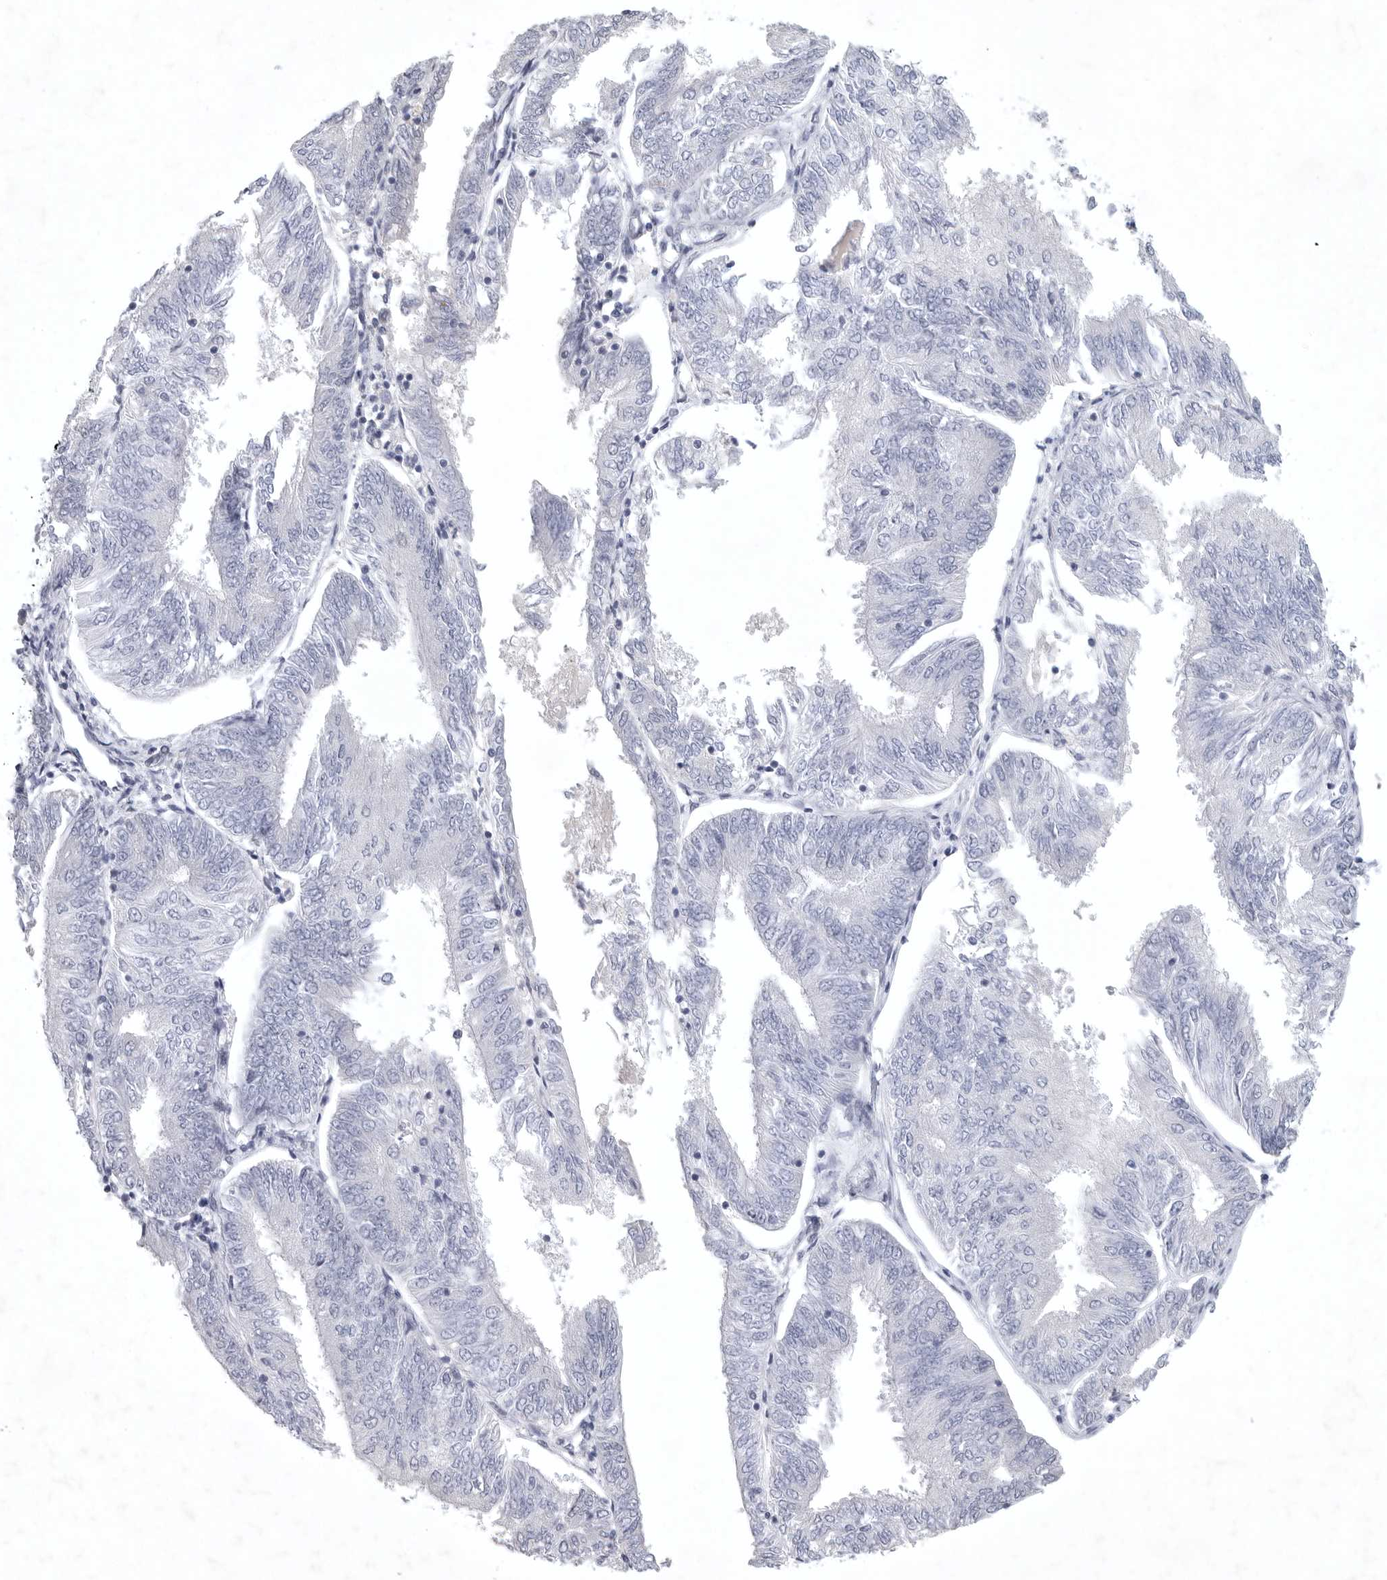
{"staining": {"intensity": "negative", "quantity": "none", "location": "none"}, "tissue": "endometrial cancer", "cell_type": "Tumor cells", "image_type": "cancer", "snomed": [{"axis": "morphology", "description": "Adenocarcinoma, NOS"}, {"axis": "topography", "description": "Endometrium"}], "caption": "An immunohistochemistry (IHC) image of endometrial cancer (adenocarcinoma) is shown. There is no staining in tumor cells of endometrial cancer (adenocarcinoma). (DAB immunohistochemistry (IHC), high magnification).", "gene": "TNR", "patient": {"sex": "female", "age": 58}}